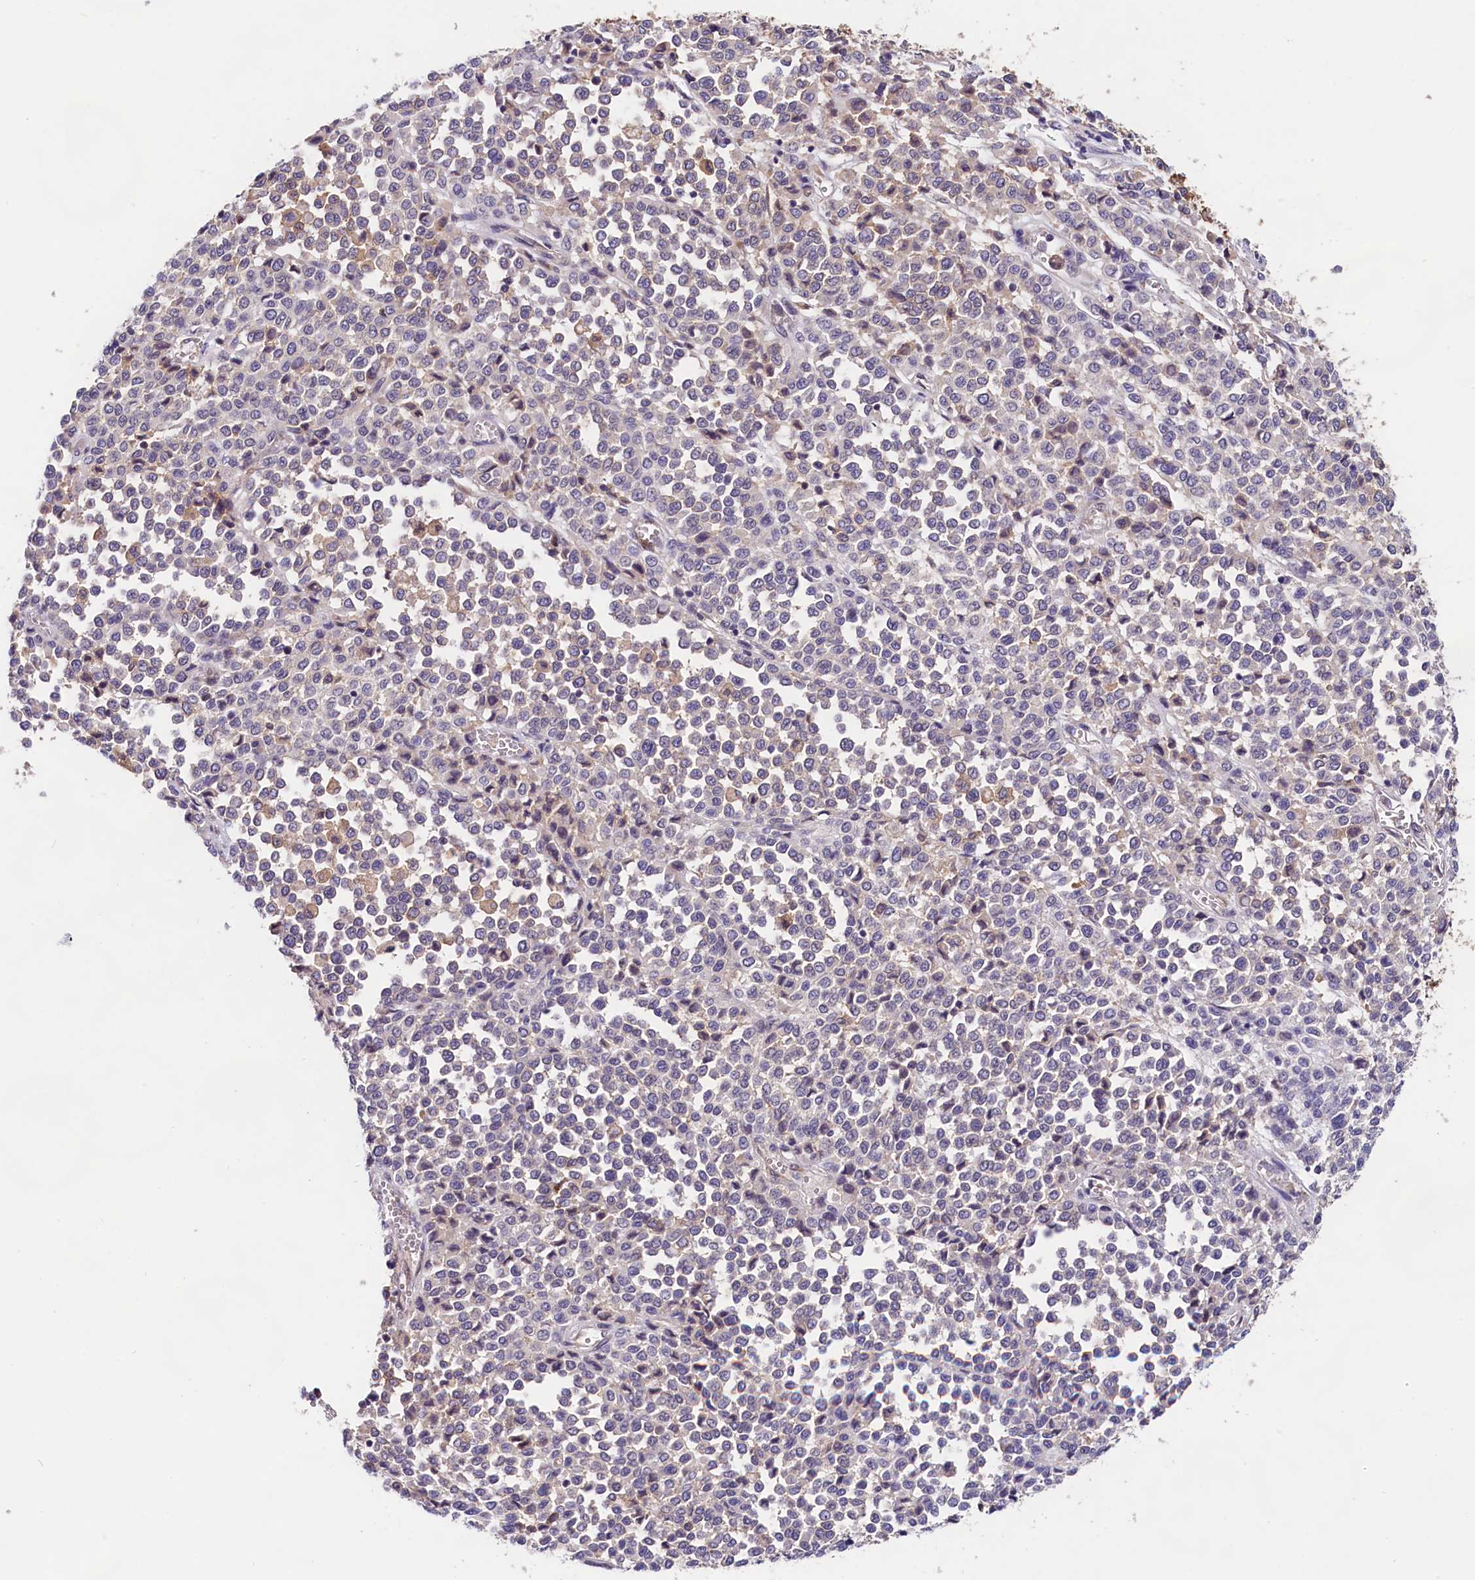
{"staining": {"intensity": "negative", "quantity": "none", "location": "none"}, "tissue": "melanoma", "cell_type": "Tumor cells", "image_type": "cancer", "snomed": [{"axis": "morphology", "description": "Malignant melanoma, Metastatic site"}, {"axis": "topography", "description": "Pancreas"}], "caption": "Immunohistochemistry of human melanoma reveals no positivity in tumor cells.", "gene": "OAS3", "patient": {"sex": "female", "age": 30}}